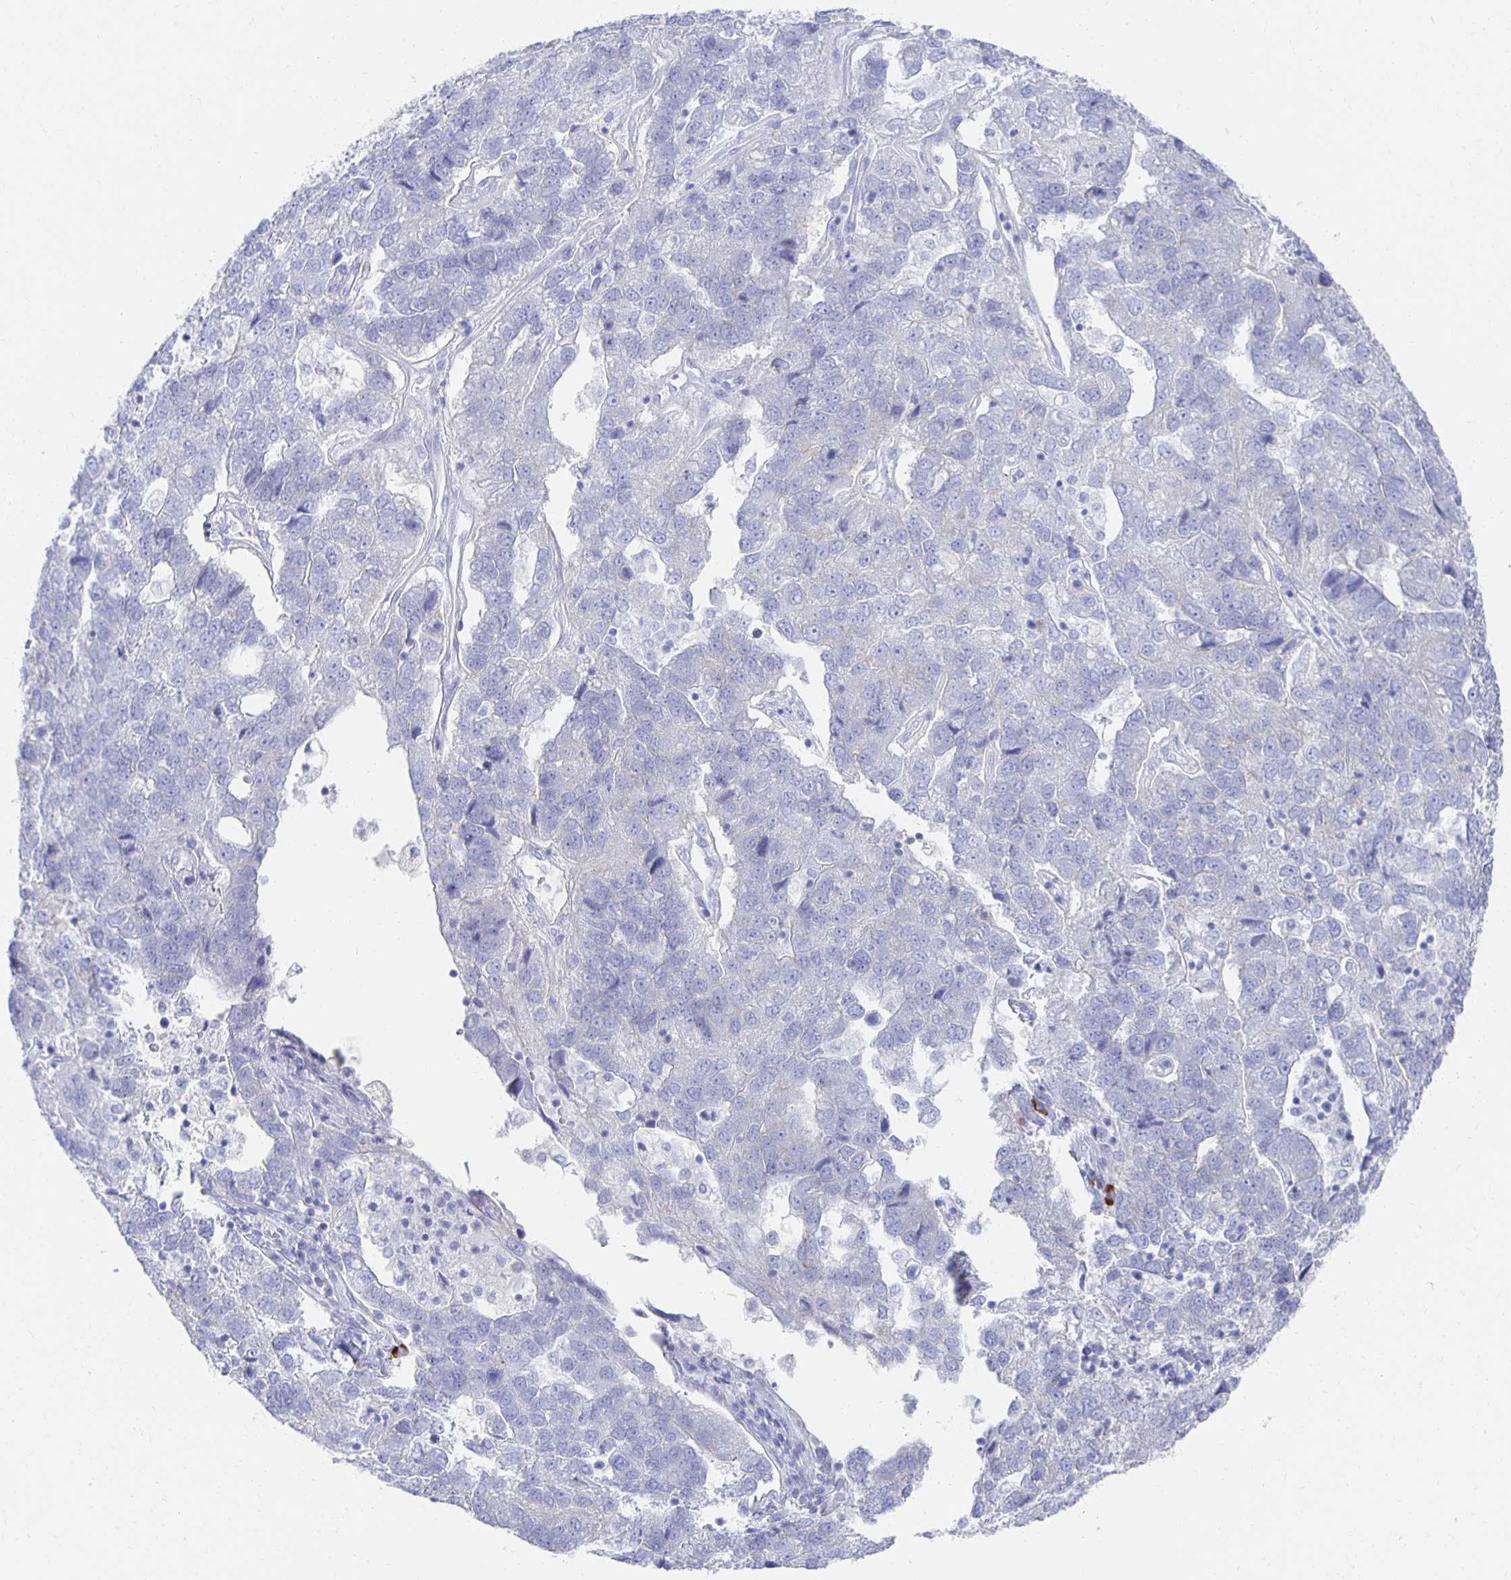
{"staining": {"intensity": "negative", "quantity": "none", "location": "none"}, "tissue": "pancreatic cancer", "cell_type": "Tumor cells", "image_type": "cancer", "snomed": [{"axis": "morphology", "description": "Adenocarcinoma, NOS"}, {"axis": "topography", "description": "Pancreas"}], "caption": "High power microscopy image of an immunohistochemistry (IHC) histopathology image of pancreatic adenocarcinoma, revealing no significant staining in tumor cells.", "gene": "PRDM7", "patient": {"sex": "female", "age": 61}}